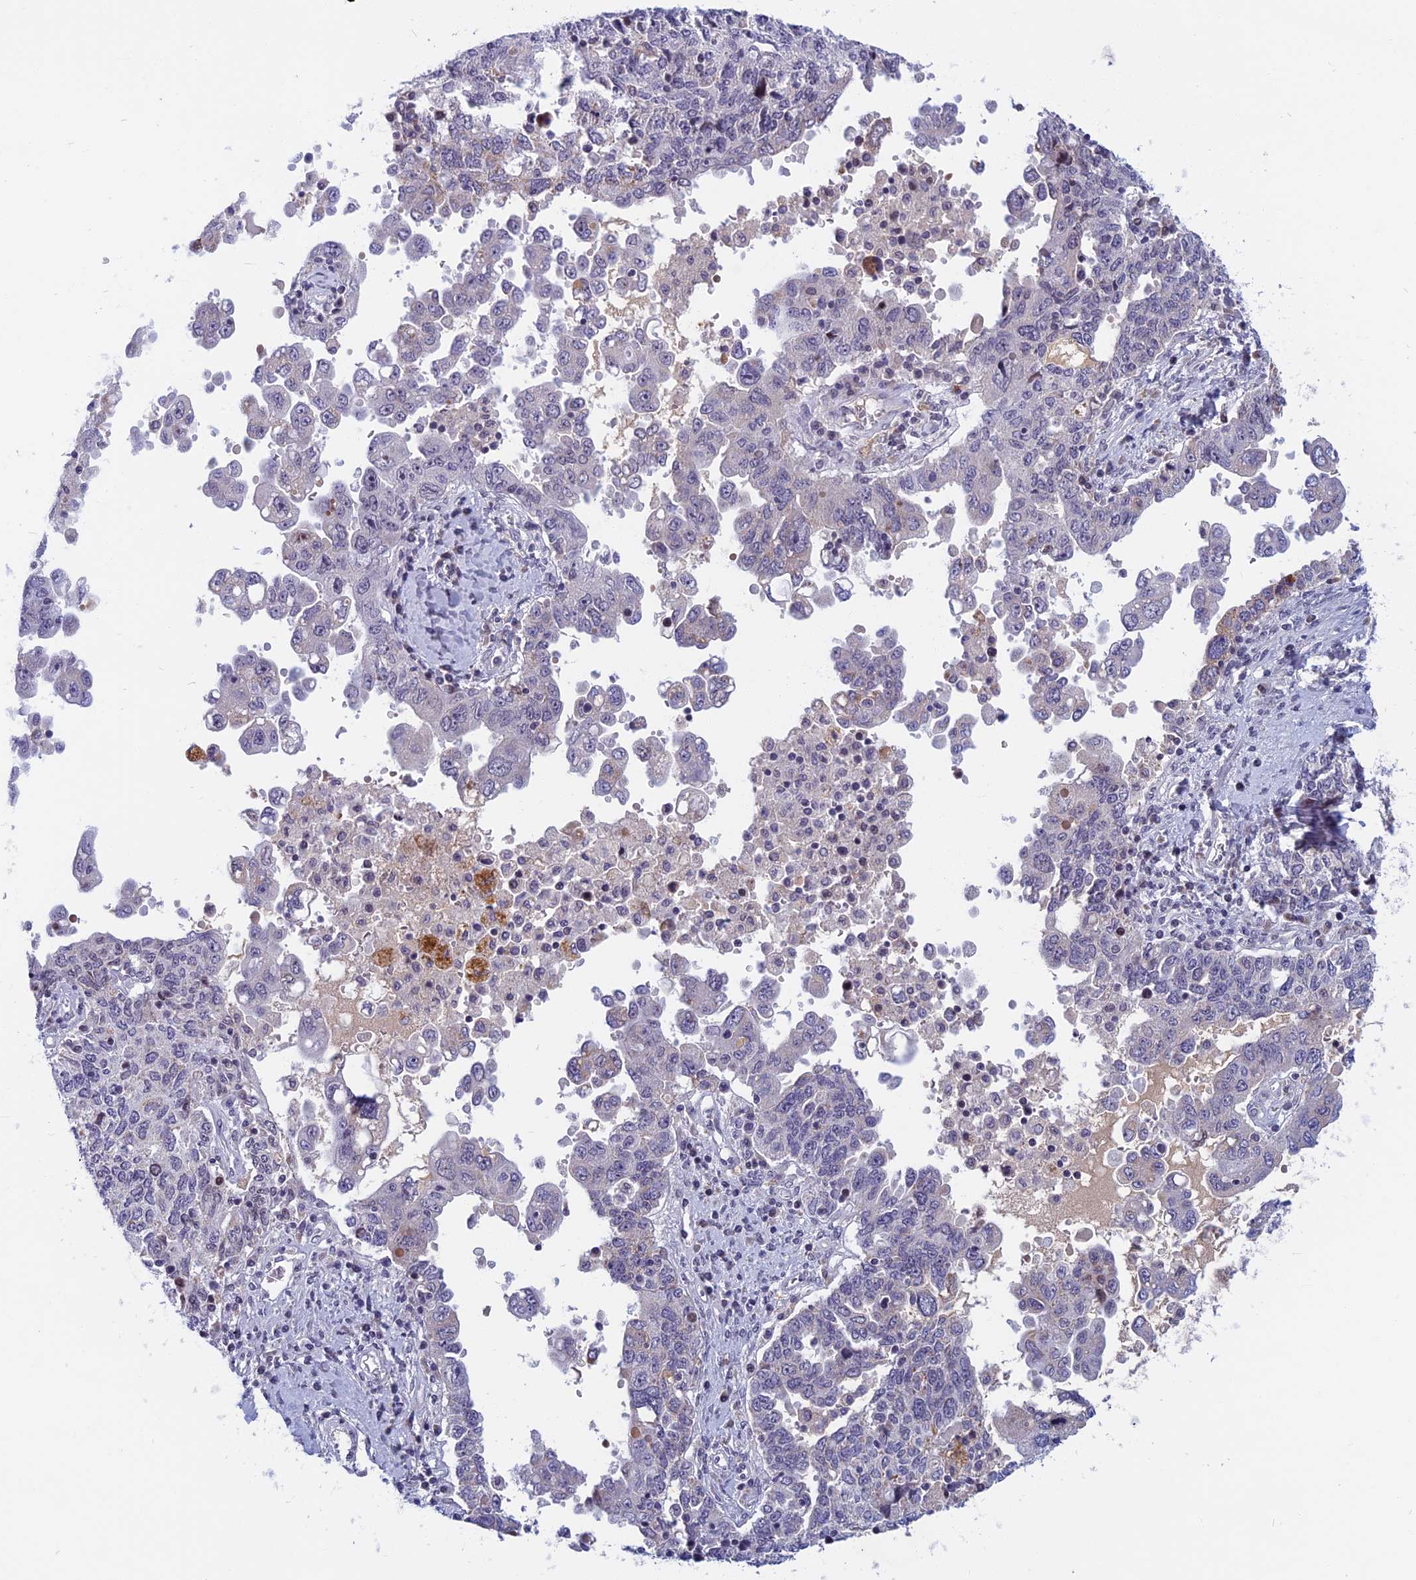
{"staining": {"intensity": "negative", "quantity": "none", "location": "none"}, "tissue": "ovarian cancer", "cell_type": "Tumor cells", "image_type": "cancer", "snomed": [{"axis": "morphology", "description": "Carcinoma, endometroid"}, {"axis": "topography", "description": "Ovary"}], "caption": "IHC histopathology image of neoplastic tissue: human ovarian cancer (endometroid carcinoma) stained with DAB (3,3'-diaminobenzidine) displays no significant protein expression in tumor cells.", "gene": "CDC7", "patient": {"sex": "female", "age": 62}}